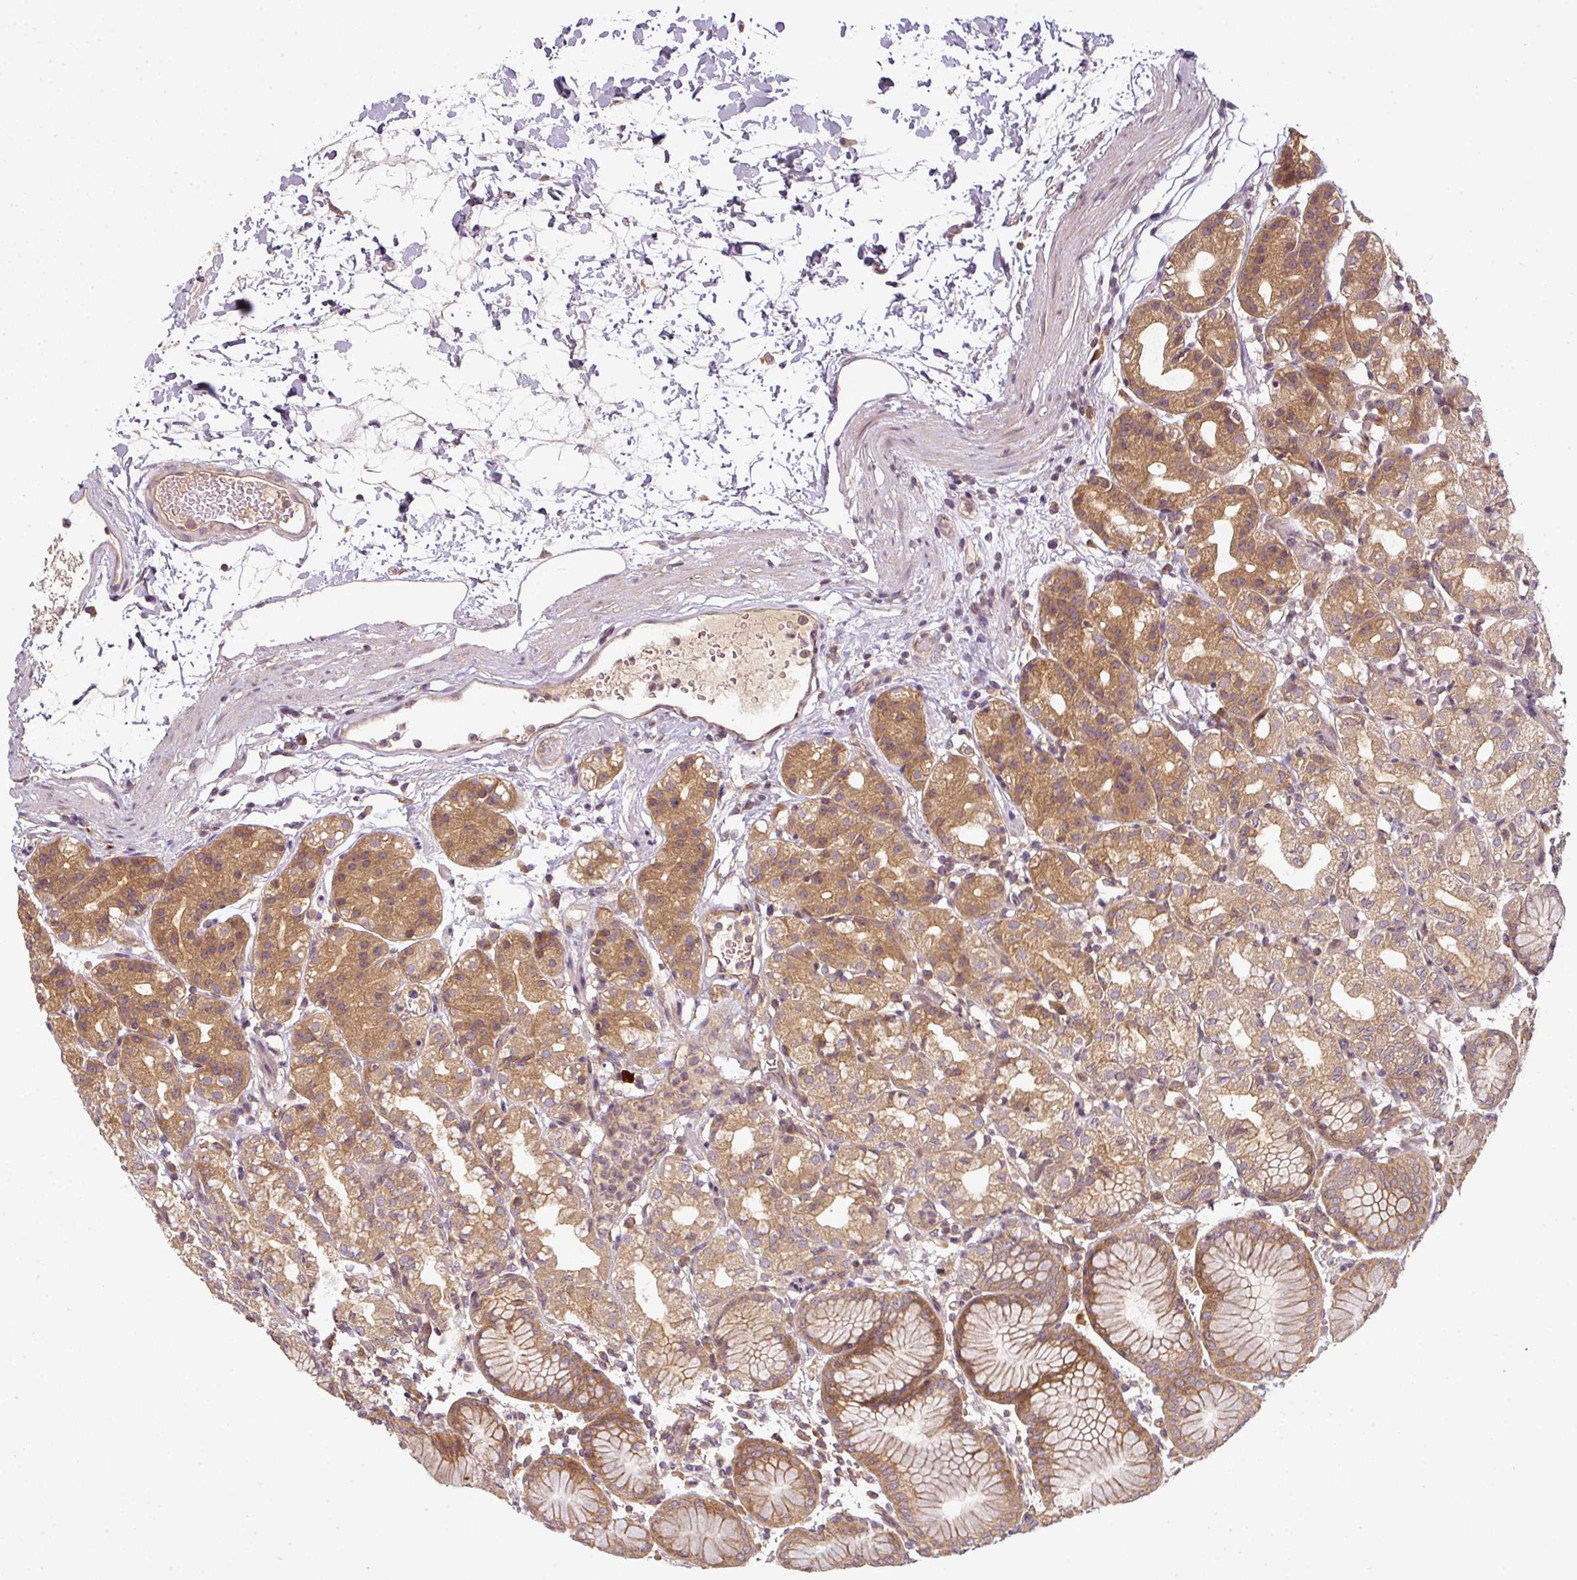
{"staining": {"intensity": "moderate", "quantity": ">75%", "location": "cytoplasmic/membranous"}, "tissue": "stomach", "cell_type": "Glandular cells", "image_type": "normal", "snomed": [{"axis": "morphology", "description": "Normal tissue, NOS"}, {"axis": "topography", "description": "Stomach"}], "caption": "Stomach stained with a brown dye exhibits moderate cytoplasmic/membranous positive expression in about >75% of glandular cells.", "gene": "RNF31", "patient": {"sex": "female", "age": 57}}